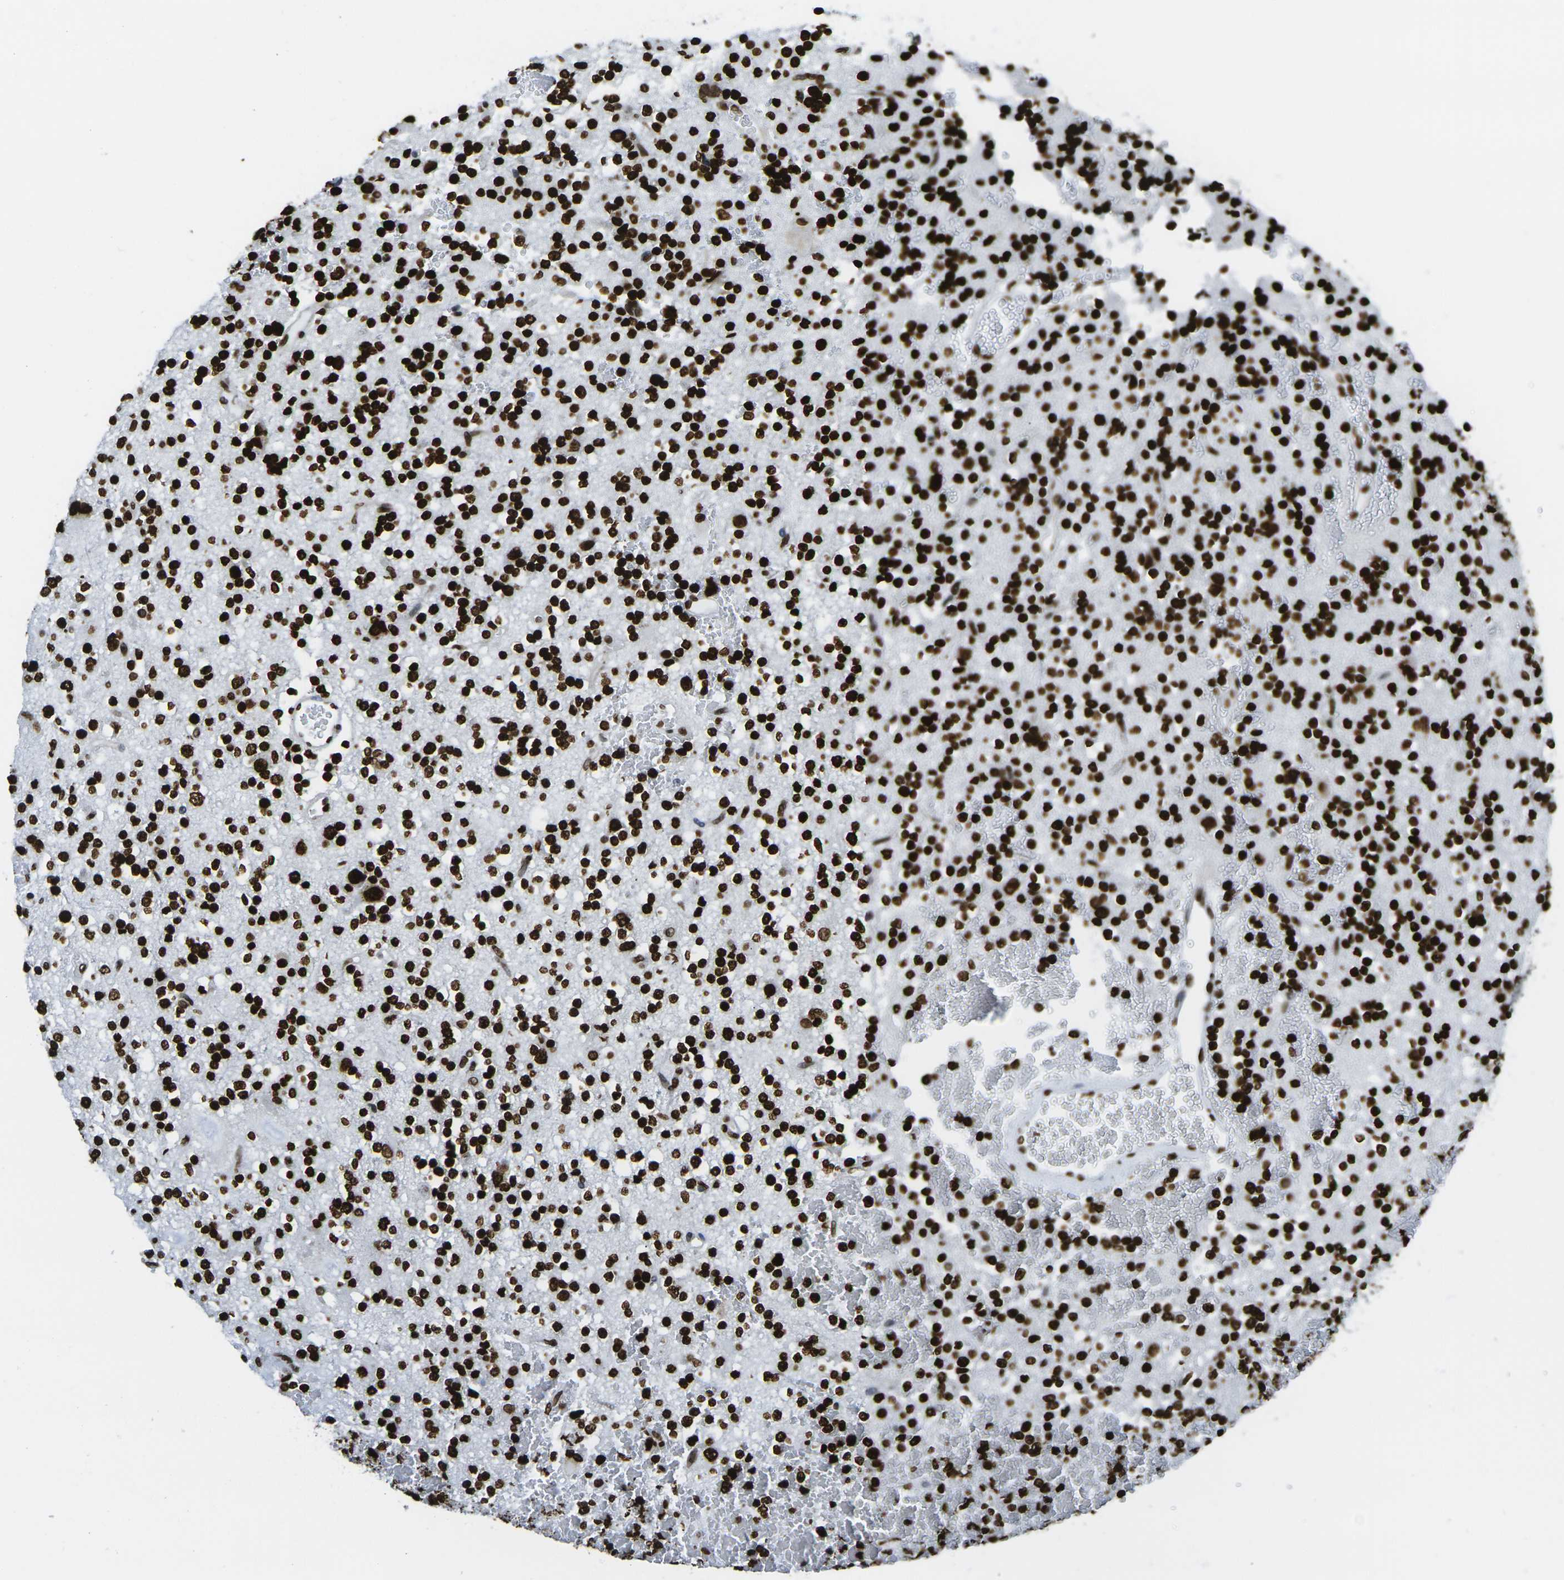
{"staining": {"intensity": "strong", "quantity": ">75%", "location": "nuclear"}, "tissue": "glioma", "cell_type": "Tumor cells", "image_type": "cancer", "snomed": [{"axis": "morphology", "description": "Glioma, malignant, High grade"}, {"axis": "topography", "description": "Brain"}], "caption": "Human malignant glioma (high-grade) stained with a brown dye displays strong nuclear positive expression in approximately >75% of tumor cells.", "gene": "H2AX", "patient": {"sex": "male", "age": 47}}